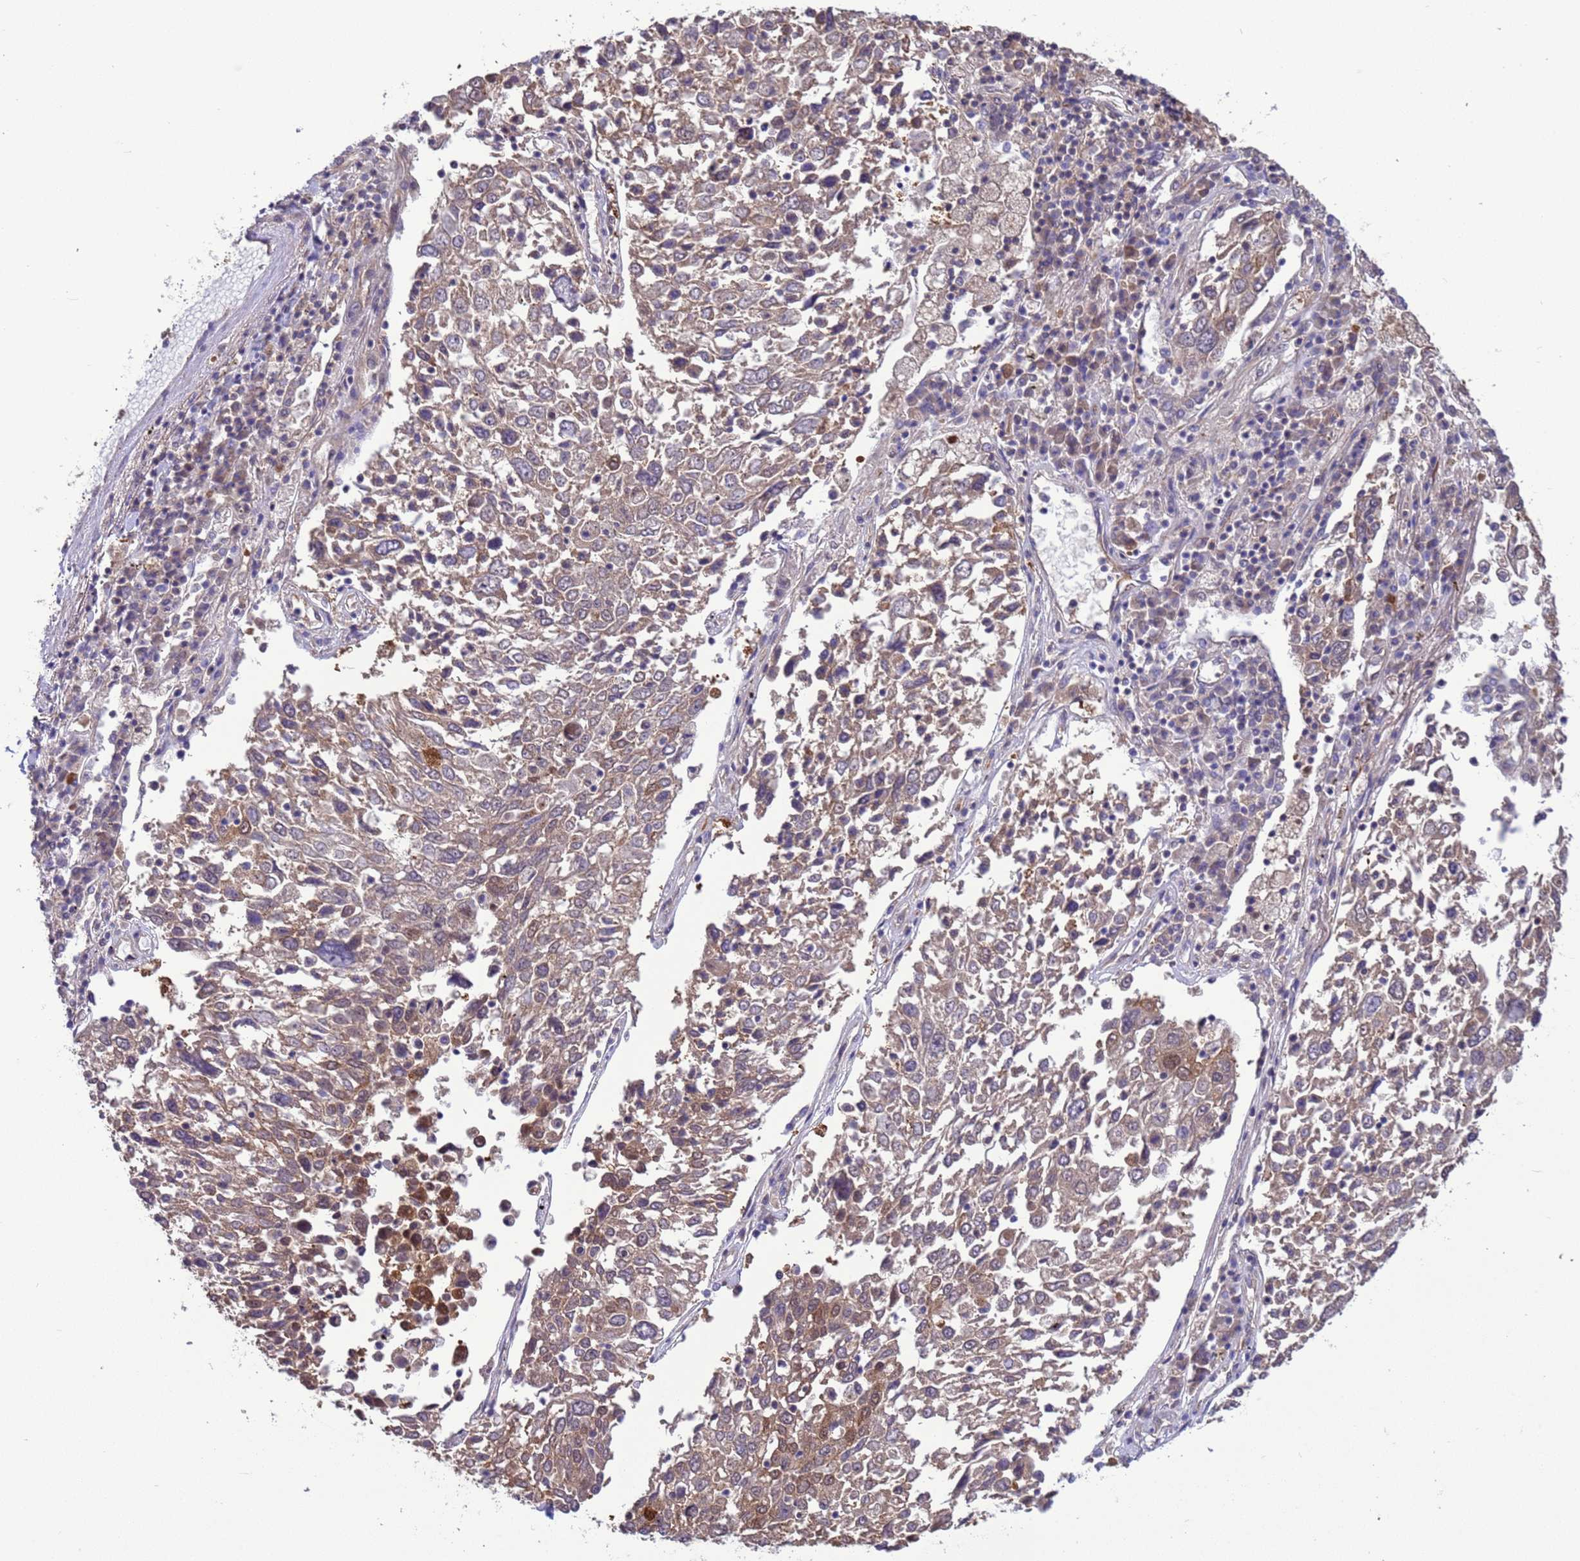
{"staining": {"intensity": "moderate", "quantity": "<25%", "location": "cytoplasmic/membranous,nuclear"}, "tissue": "lung cancer", "cell_type": "Tumor cells", "image_type": "cancer", "snomed": [{"axis": "morphology", "description": "Squamous cell carcinoma, NOS"}, {"axis": "topography", "description": "Lung"}], "caption": "The micrograph reveals immunohistochemical staining of squamous cell carcinoma (lung). There is moderate cytoplasmic/membranous and nuclear staining is seen in about <25% of tumor cells. (Stains: DAB (3,3'-diaminobenzidine) in brown, nuclei in blue, Microscopy: brightfield microscopy at high magnification).", "gene": "GJA10", "patient": {"sex": "male", "age": 65}}